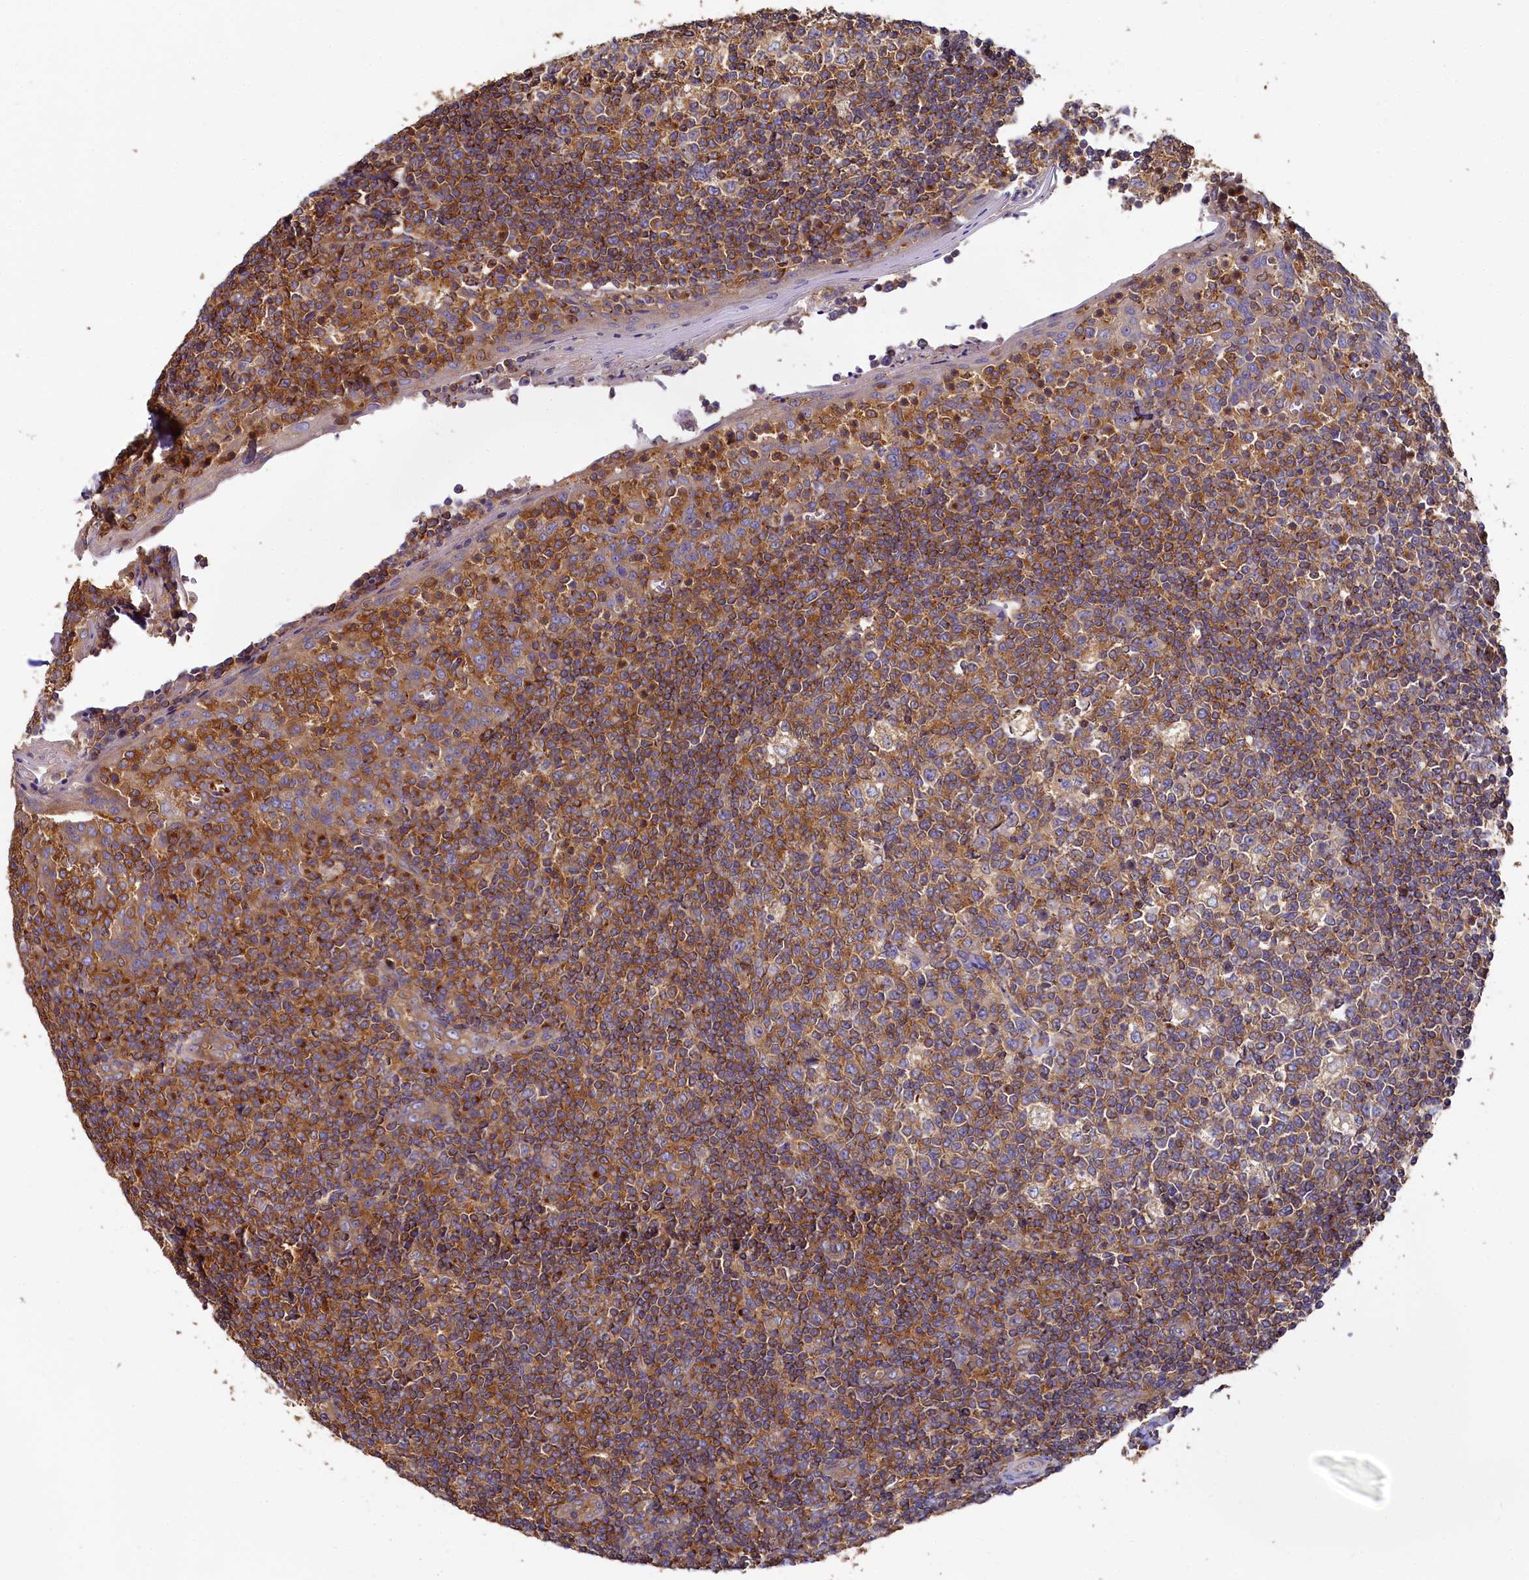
{"staining": {"intensity": "moderate", "quantity": ">75%", "location": "cytoplasmic/membranous"}, "tissue": "tonsil", "cell_type": "Germinal center cells", "image_type": "normal", "snomed": [{"axis": "morphology", "description": "Normal tissue, NOS"}, {"axis": "topography", "description": "Tonsil"}], "caption": "Tonsil stained for a protein displays moderate cytoplasmic/membranous positivity in germinal center cells. The staining is performed using DAB brown chromogen to label protein expression. The nuclei are counter-stained blue using hematoxylin.", "gene": "PPIP5K1", "patient": {"sex": "female", "age": 19}}